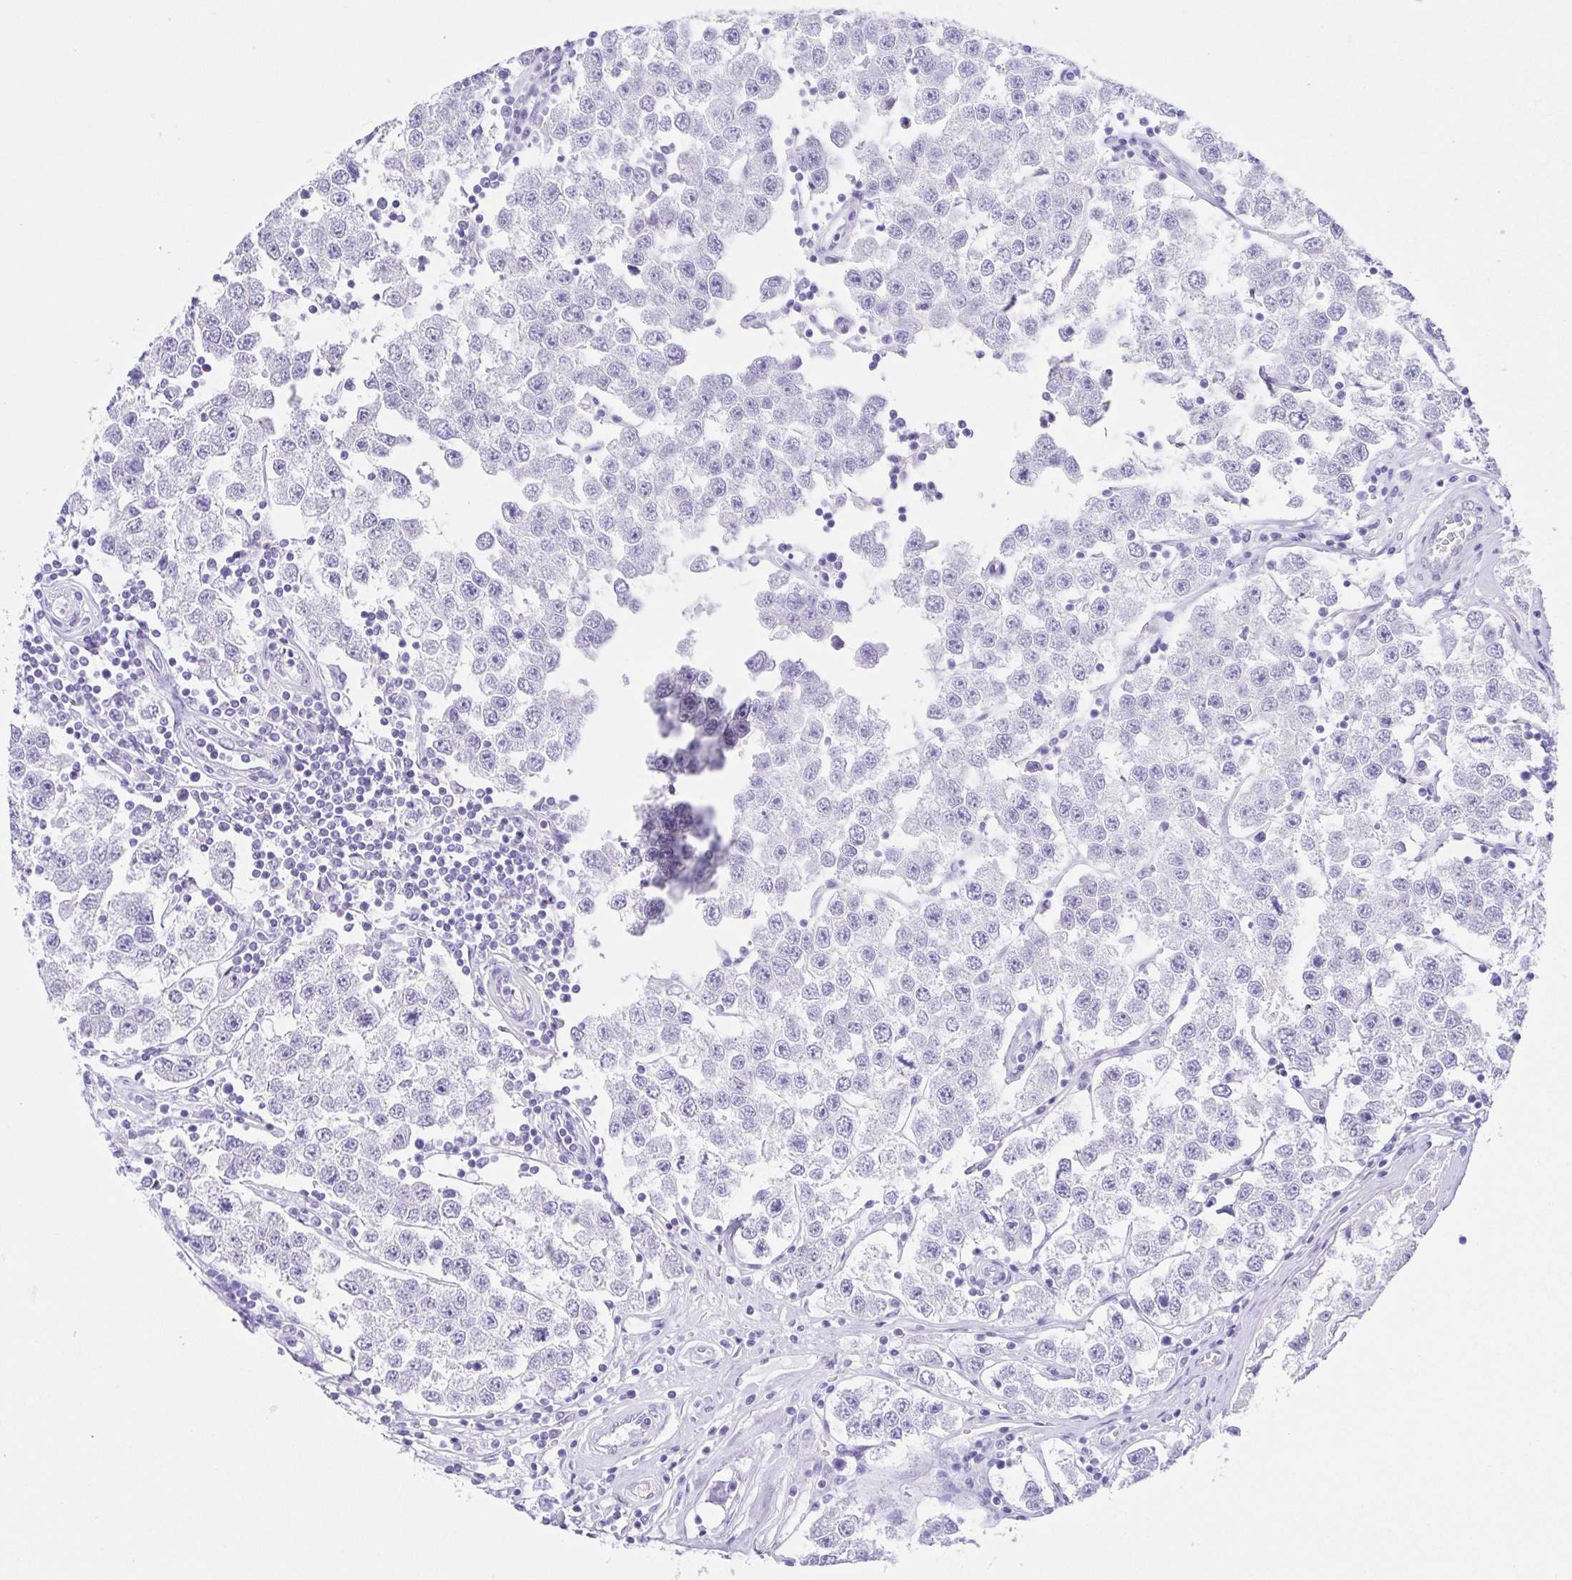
{"staining": {"intensity": "negative", "quantity": "none", "location": "none"}, "tissue": "testis cancer", "cell_type": "Tumor cells", "image_type": "cancer", "snomed": [{"axis": "morphology", "description": "Seminoma, NOS"}, {"axis": "topography", "description": "Testis"}], "caption": "The micrograph reveals no significant expression in tumor cells of testis cancer. The staining was performed using DAB (3,3'-diaminobenzidine) to visualize the protein expression in brown, while the nuclei were stained in blue with hematoxylin (Magnification: 20x).", "gene": "KRTDAP", "patient": {"sex": "male", "age": 34}}